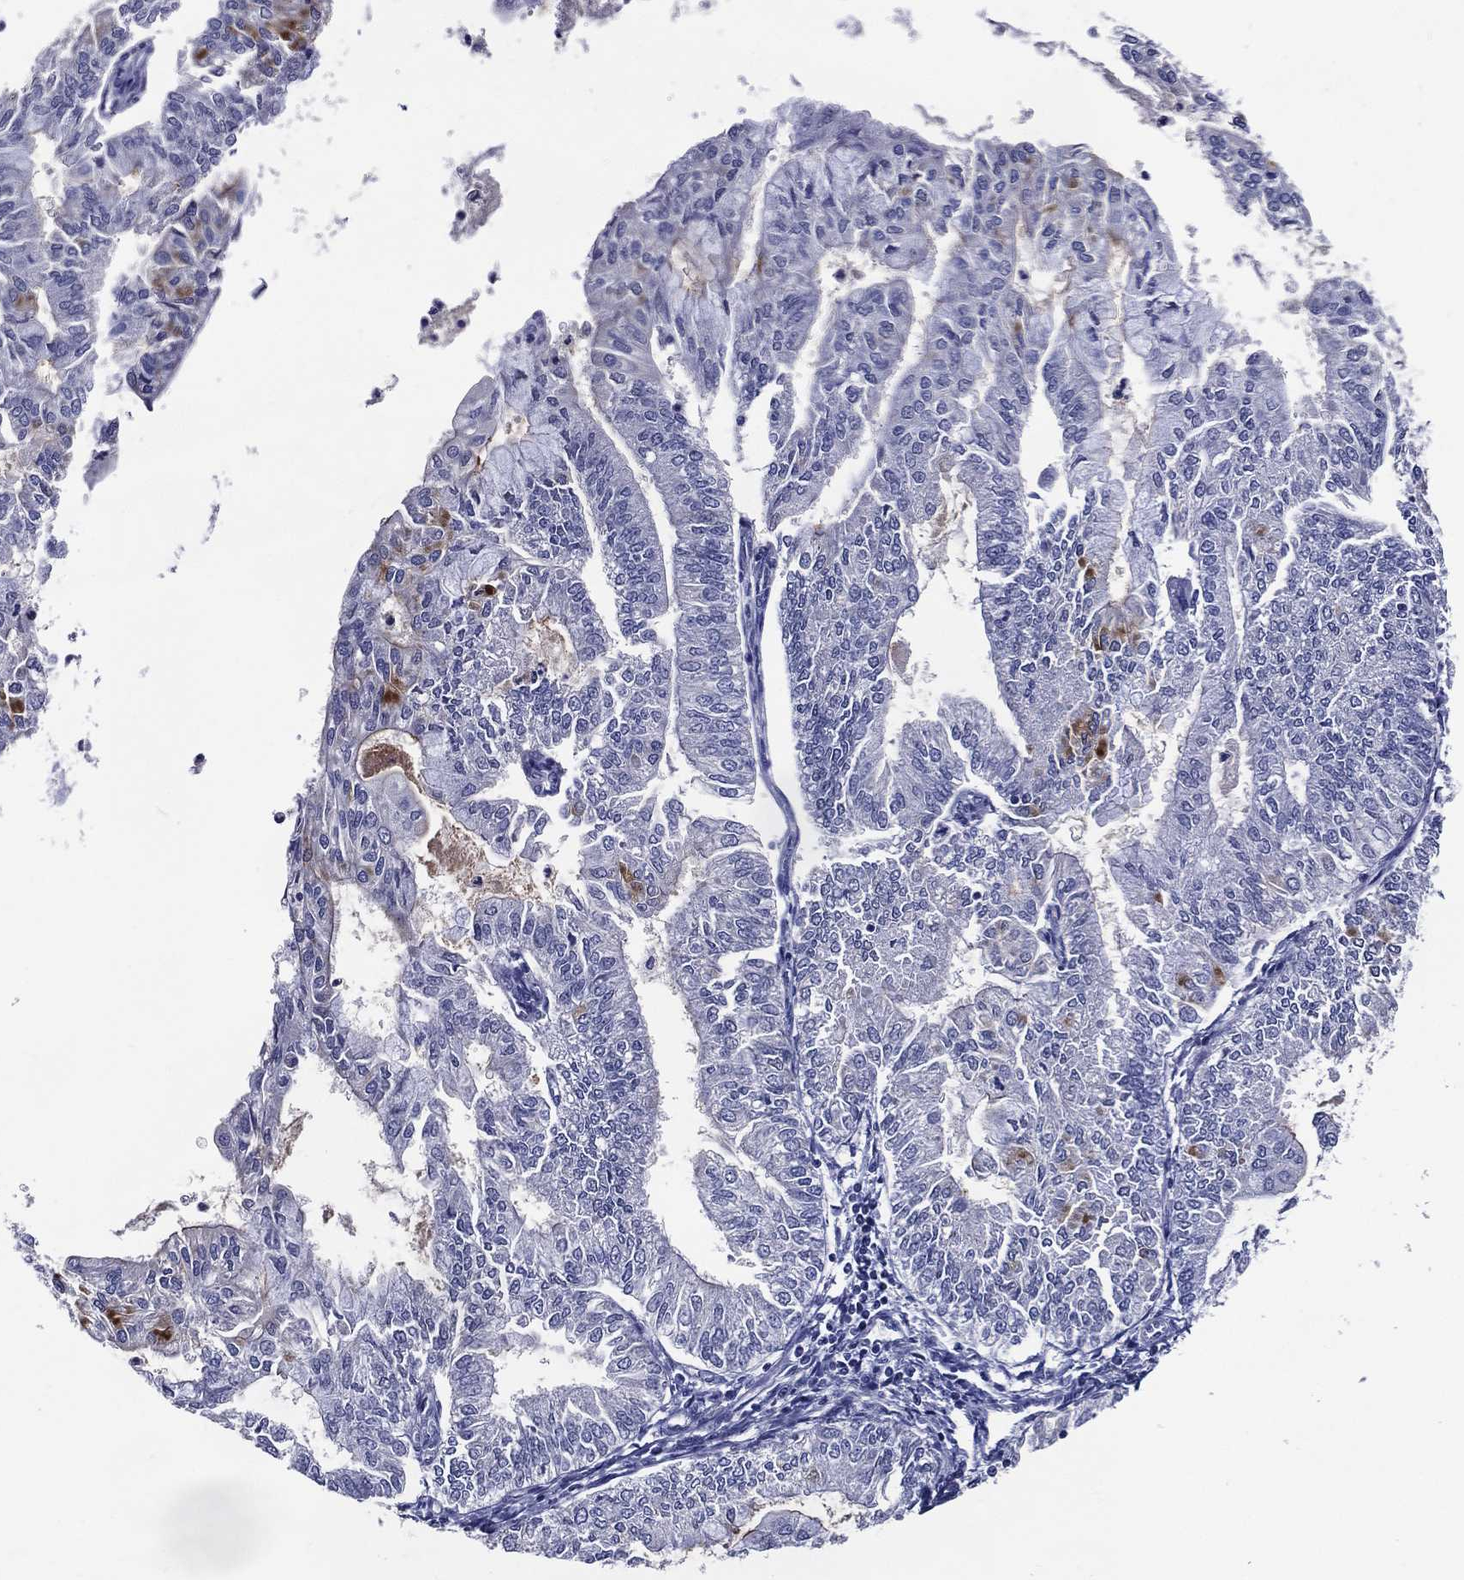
{"staining": {"intensity": "negative", "quantity": "none", "location": "none"}, "tissue": "endometrial cancer", "cell_type": "Tumor cells", "image_type": "cancer", "snomed": [{"axis": "morphology", "description": "Adenocarcinoma, NOS"}, {"axis": "topography", "description": "Endometrium"}], "caption": "DAB immunohistochemical staining of adenocarcinoma (endometrial) displays no significant positivity in tumor cells.", "gene": "ACE2", "patient": {"sex": "female", "age": 59}}